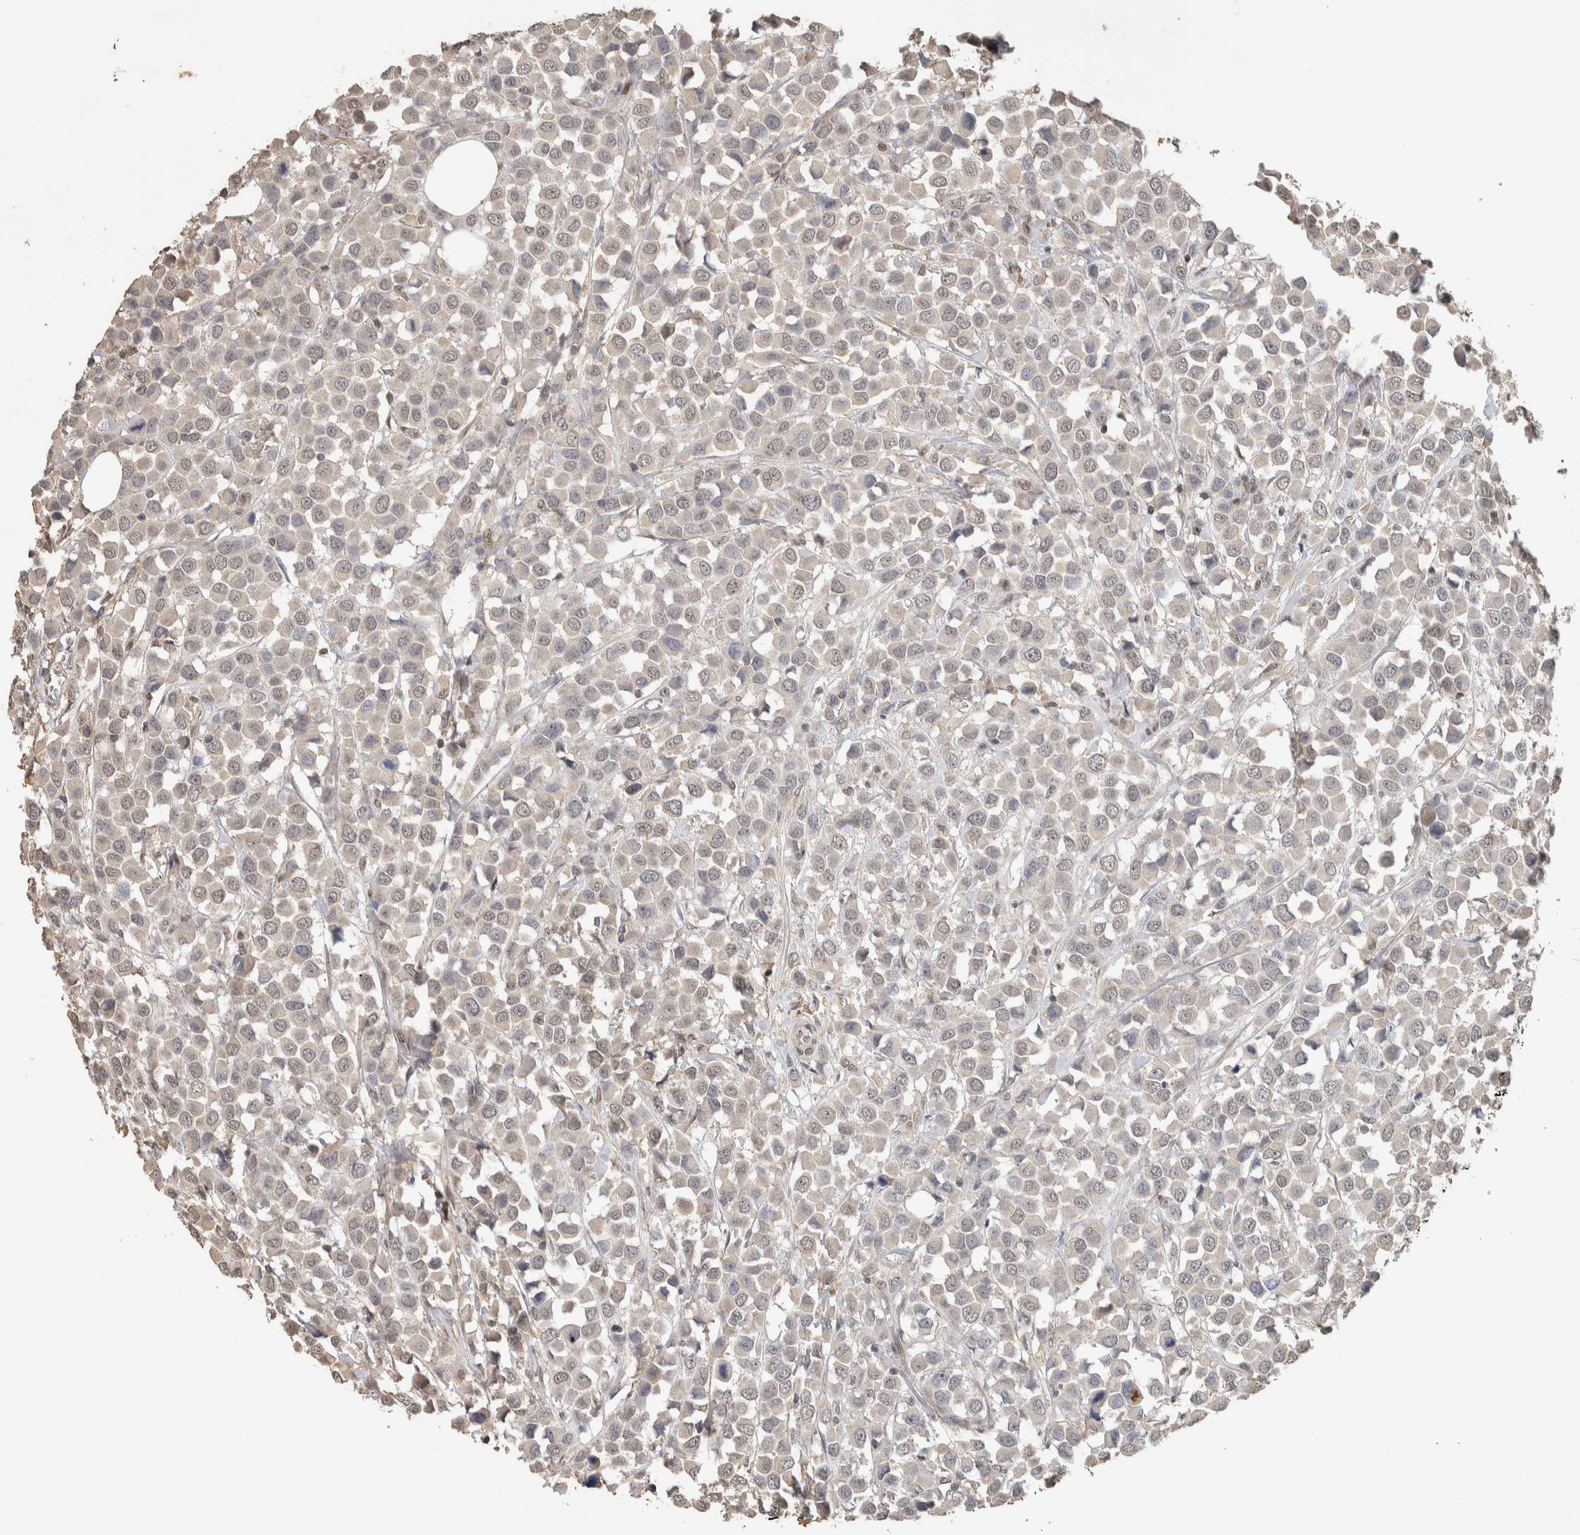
{"staining": {"intensity": "negative", "quantity": "none", "location": "none"}, "tissue": "breast cancer", "cell_type": "Tumor cells", "image_type": "cancer", "snomed": [{"axis": "morphology", "description": "Duct carcinoma"}, {"axis": "topography", "description": "Breast"}], "caption": "Immunohistochemistry micrograph of human breast cancer (intraductal carcinoma) stained for a protein (brown), which reveals no expression in tumor cells.", "gene": "CYSRT1", "patient": {"sex": "female", "age": 61}}